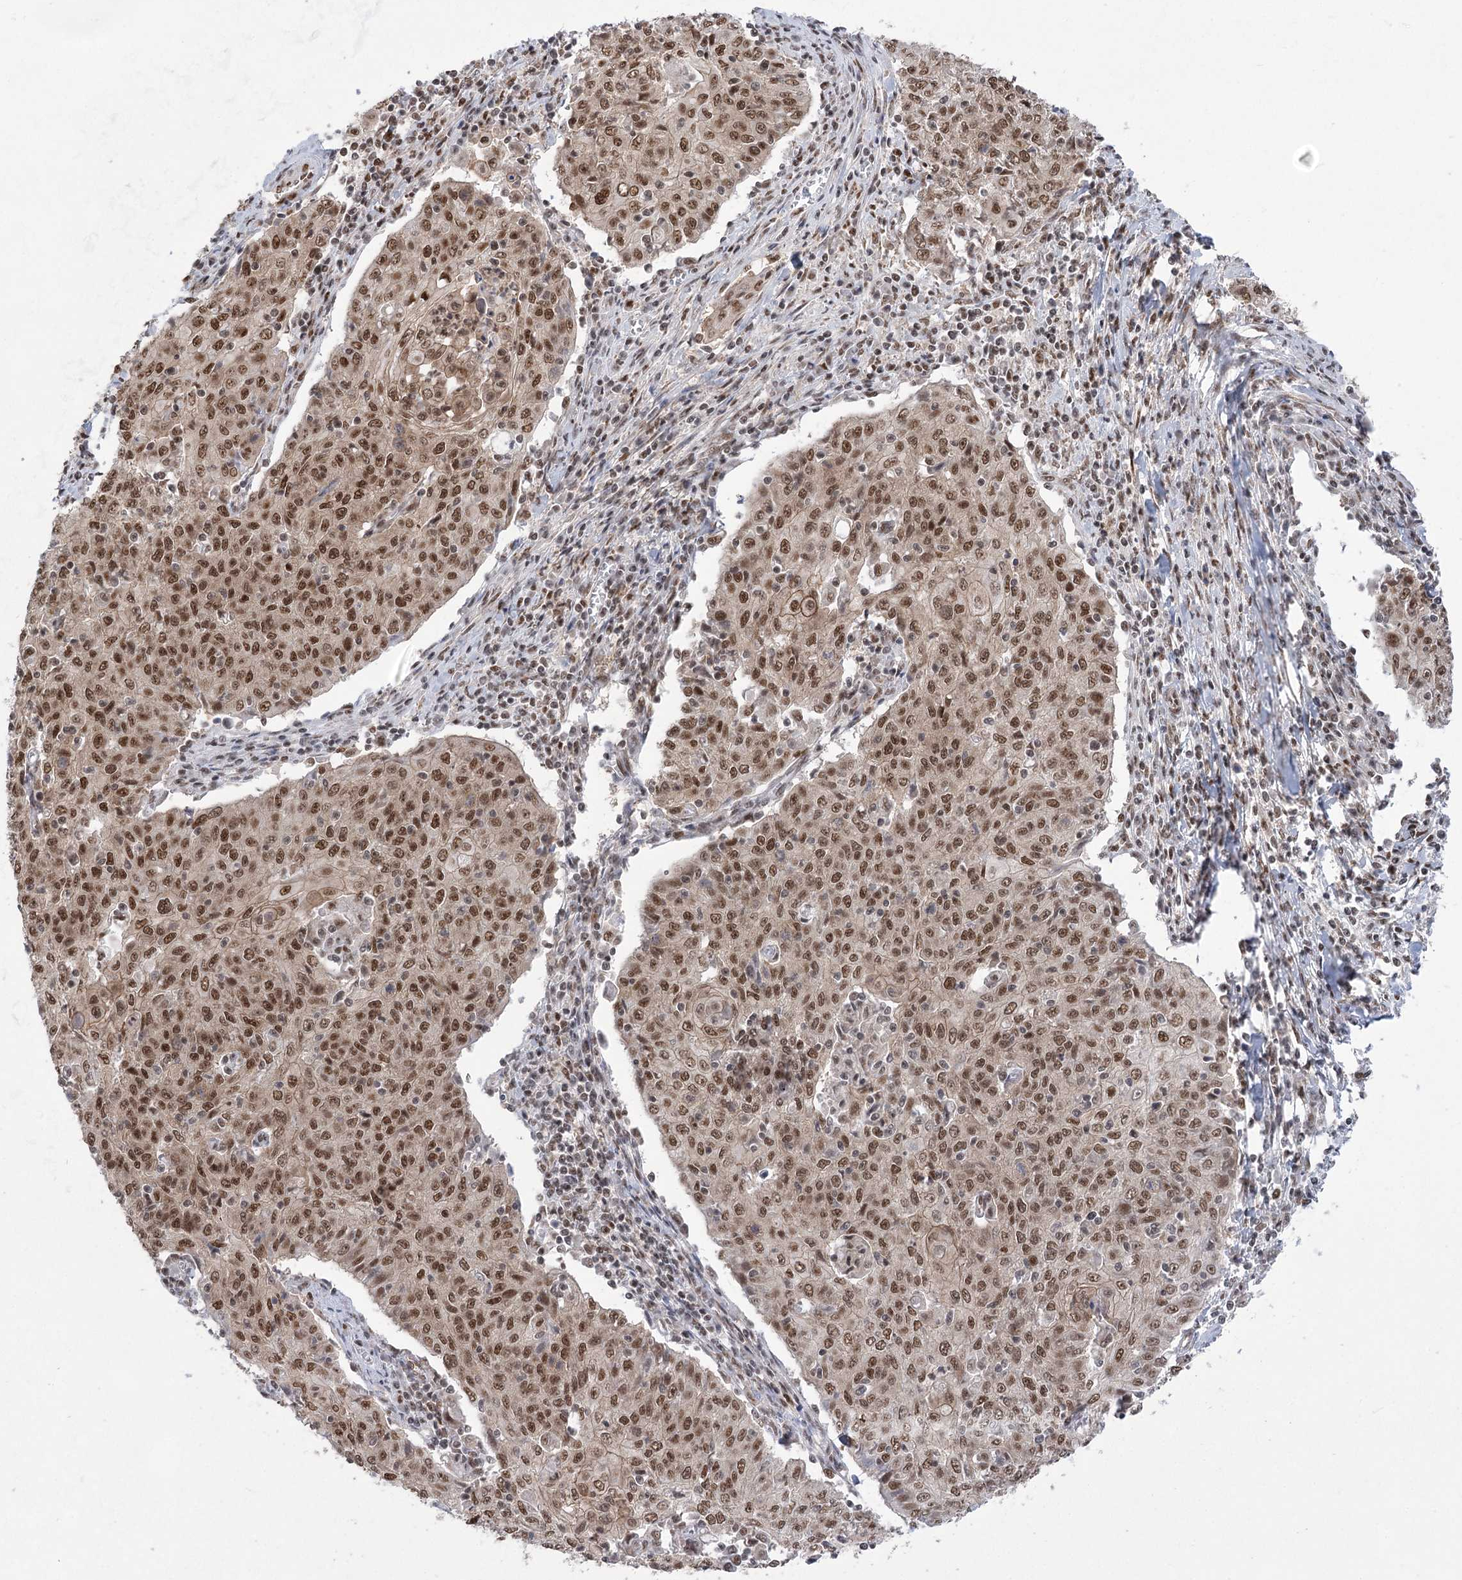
{"staining": {"intensity": "moderate", "quantity": ">75%", "location": "nuclear"}, "tissue": "cervical cancer", "cell_type": "Tumor cells", "image_type": "cancer", "snomed": [{"axis": "morphology", "description": "Squamous cell carcinoma, NOS"}, {"axis": "topography", "description": "Cervix"}], "caption": "A histopathology image of human squamous cell carcinoma (cervical) stained for a protein shows moderate nuclear brown staining in tumor cells. The protein is shown in brown color, while the nuclei are stained blue.", "gene": "ZCCHC8", "patient": {"sex": "female", "age": 48}}